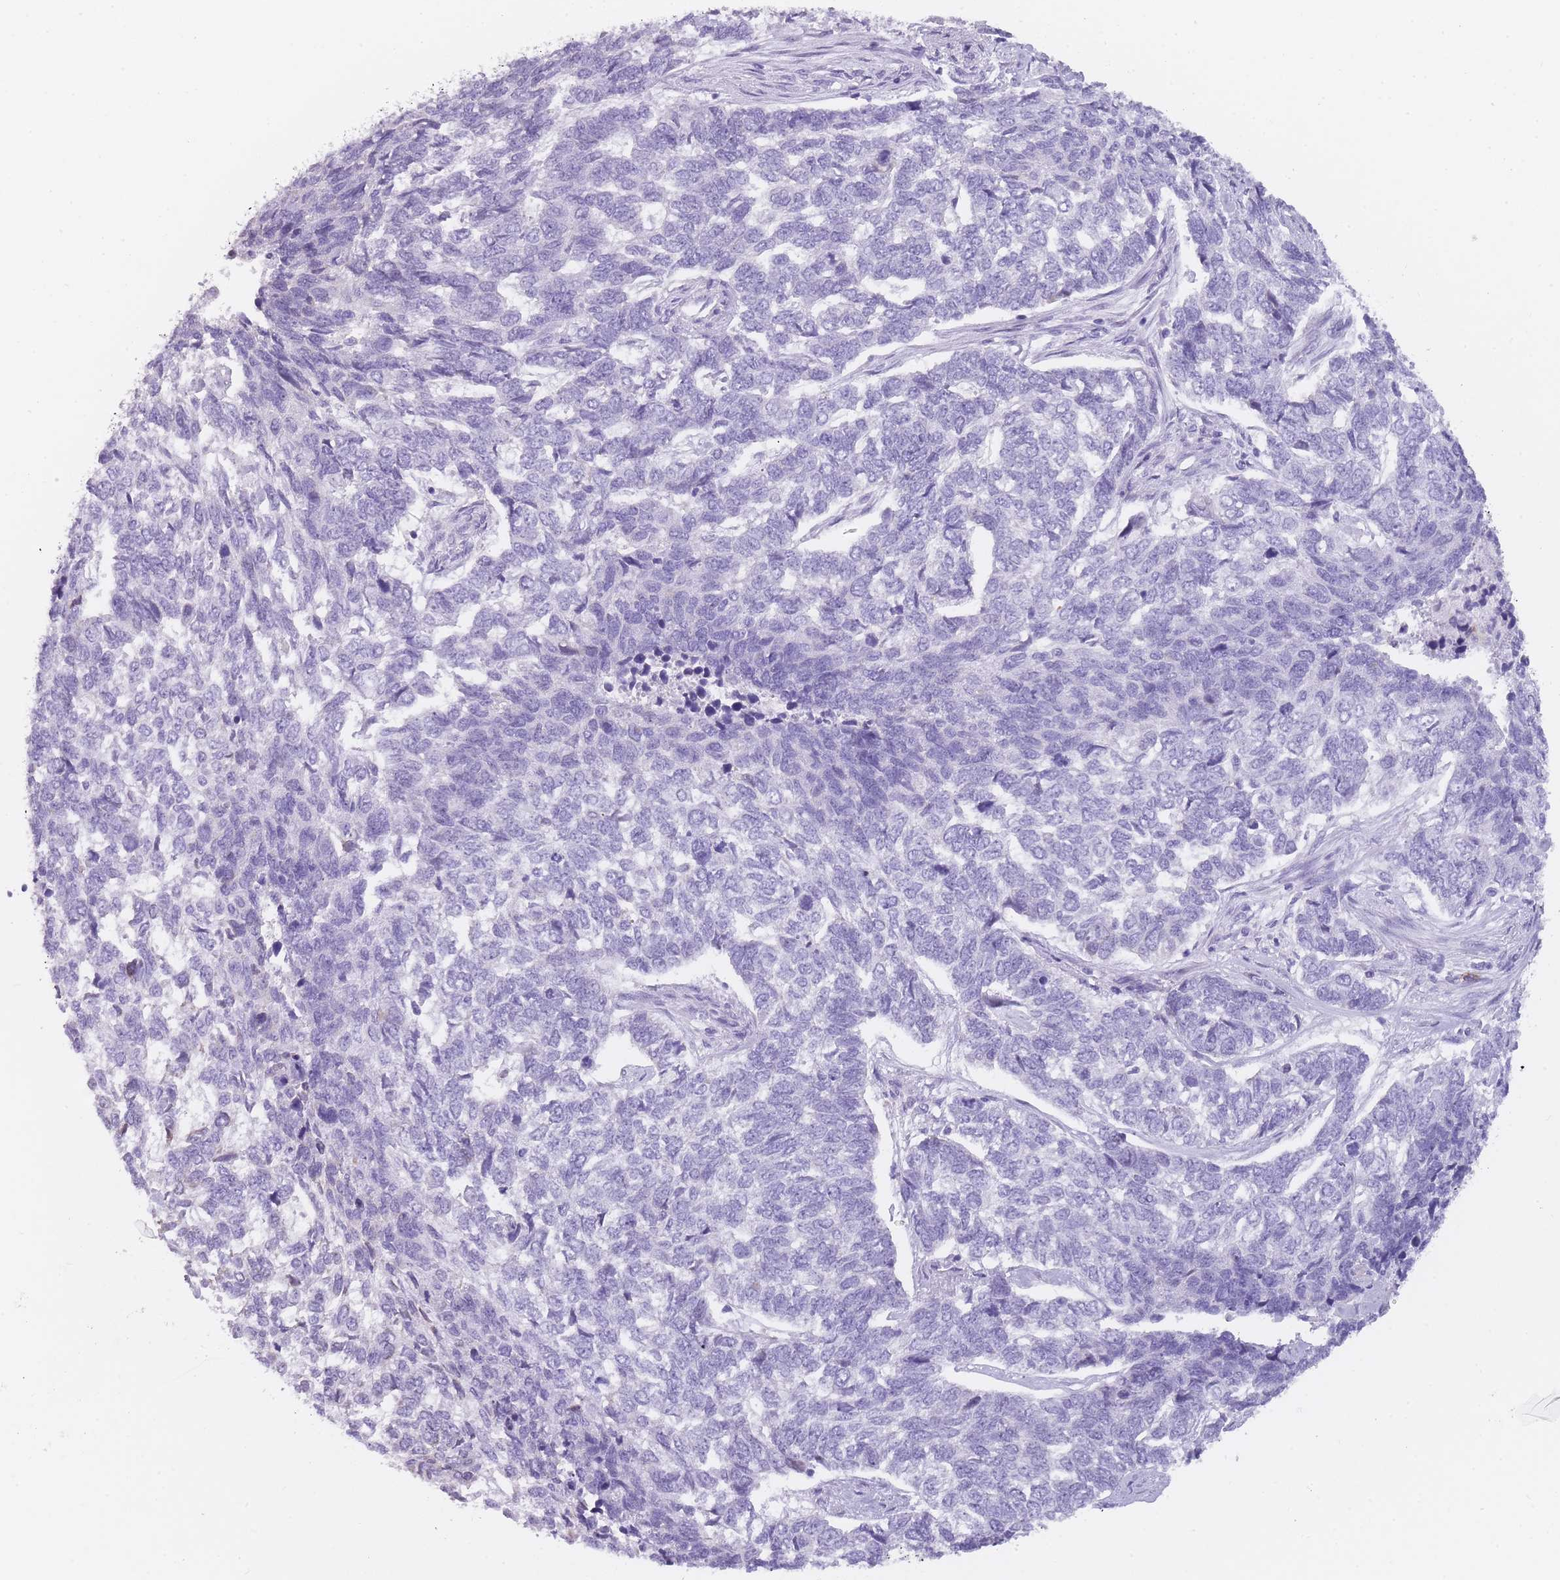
{"staining": {"intensity": "negative", "quantity": "none", "location": "none"}, "tissue": "skin cancer", "cell_type": "Tumor cells", "image_type": "cancer", "snomed": [{"axis": "morphology", "description": "Basal cell carcinoma"}, {"axis": "topography", "description": "Skin"}], "caption": "High magnification brightfield microscopy of skin cancer (basal cell carcinoma) stained with DAB (3,3'-diaminobenzidine) (brown) and counterstained with hematoxylin (blue): tumor cells show no significant positivity. (DAB (3,3'-diaminobenzidine) immunohistochemistry, high magnification).", "gene": "CR1L", "patient": {"sex": "female", "age": 65}}